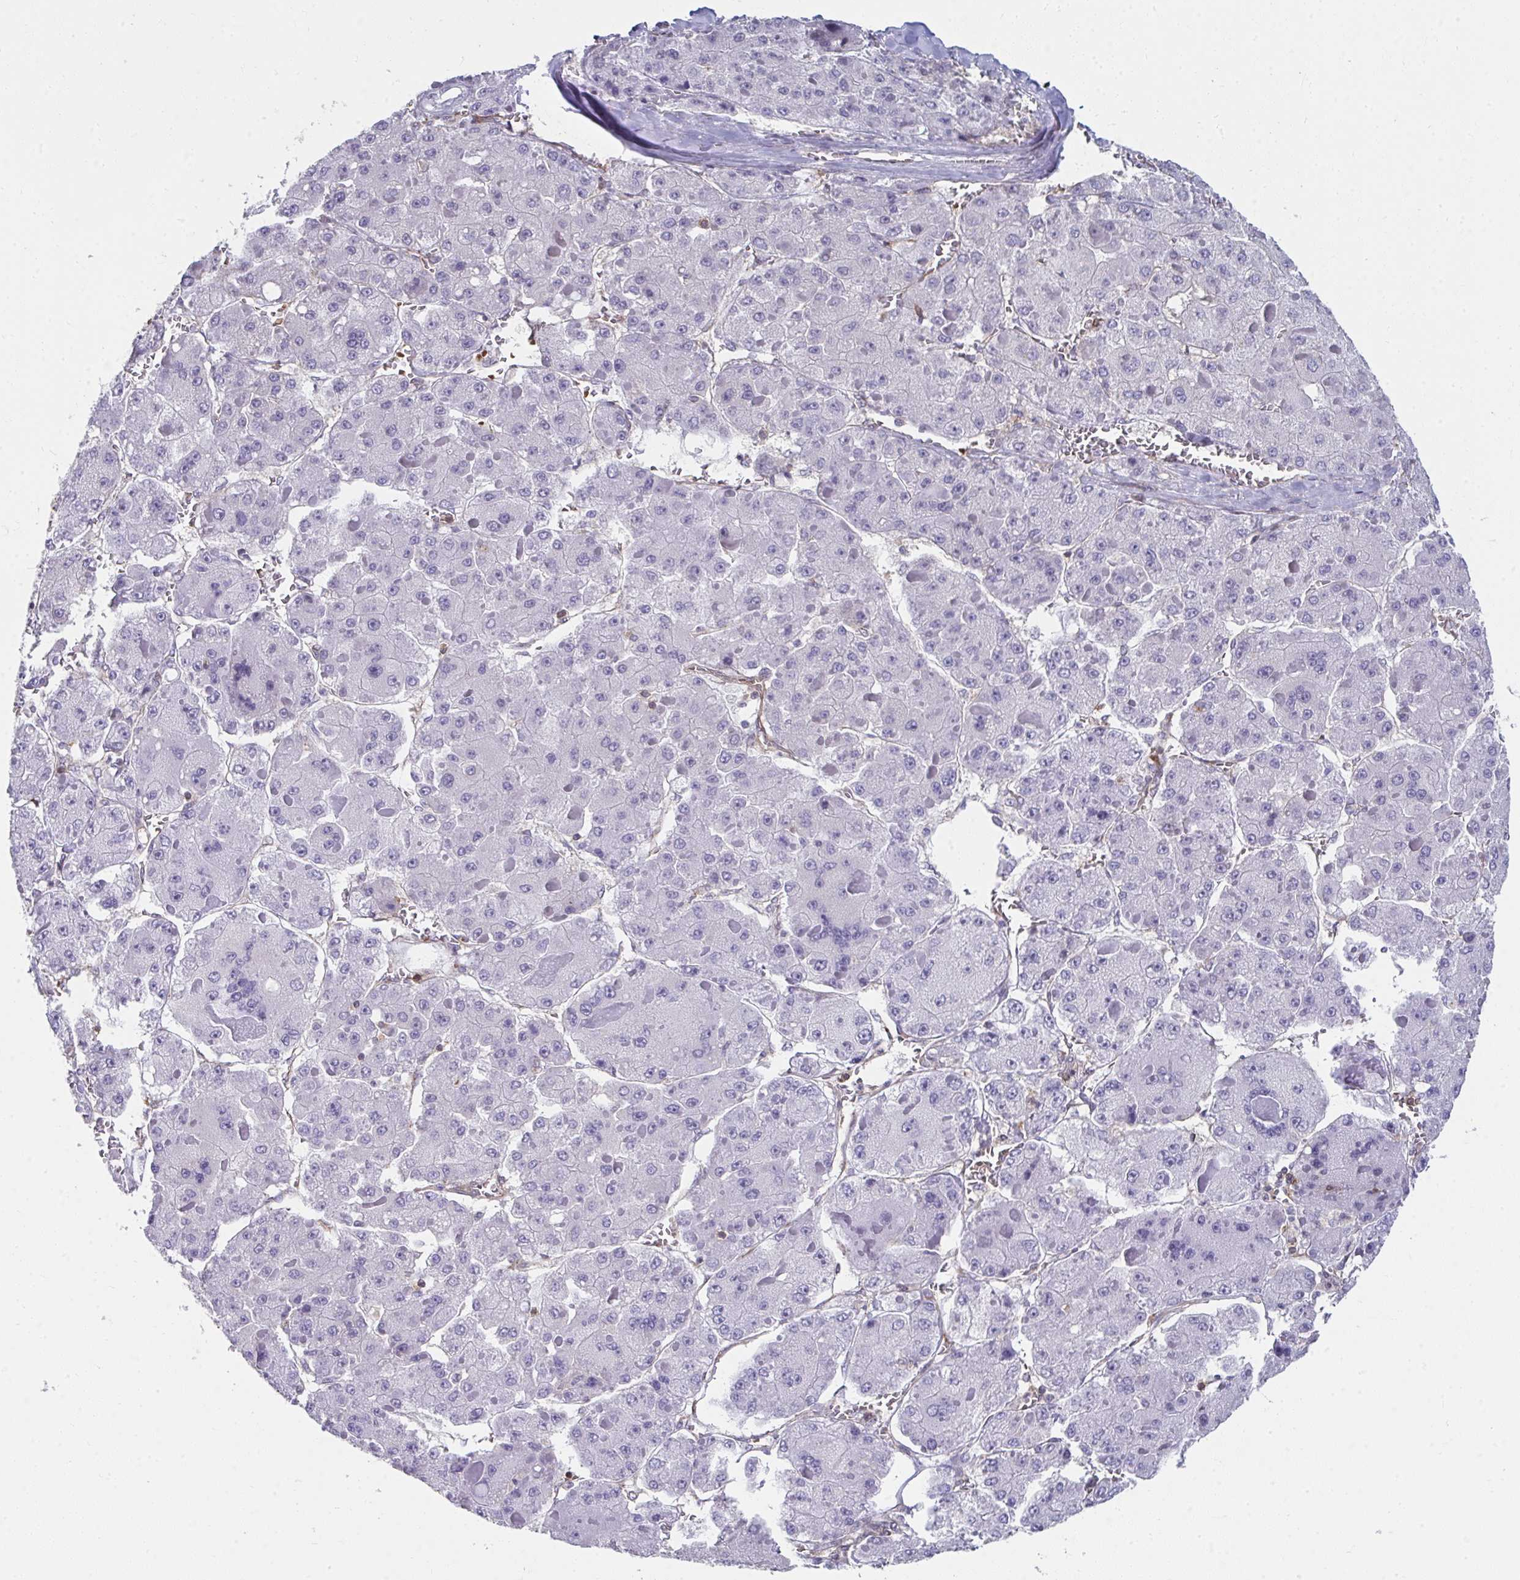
{"staining": {"intensity": "negative", "quantity": "none", "location": "none"}, "tissue": "liver cancer", "cell_type": "Tumor cells", "image_type": "cancer", "snomed": [{"axis": "morphology", "description": "Carcinoma, Hepatocellular, NOS"}, {"axis": "topography", "description": "Liver"}], "caption": "High power microscopy image of an IHC histopathology image of liver cancer, revealing no significant positivity in tumor cells.", "gene": "FOXN3", "patient": {"sex": "female", "age": 73}}